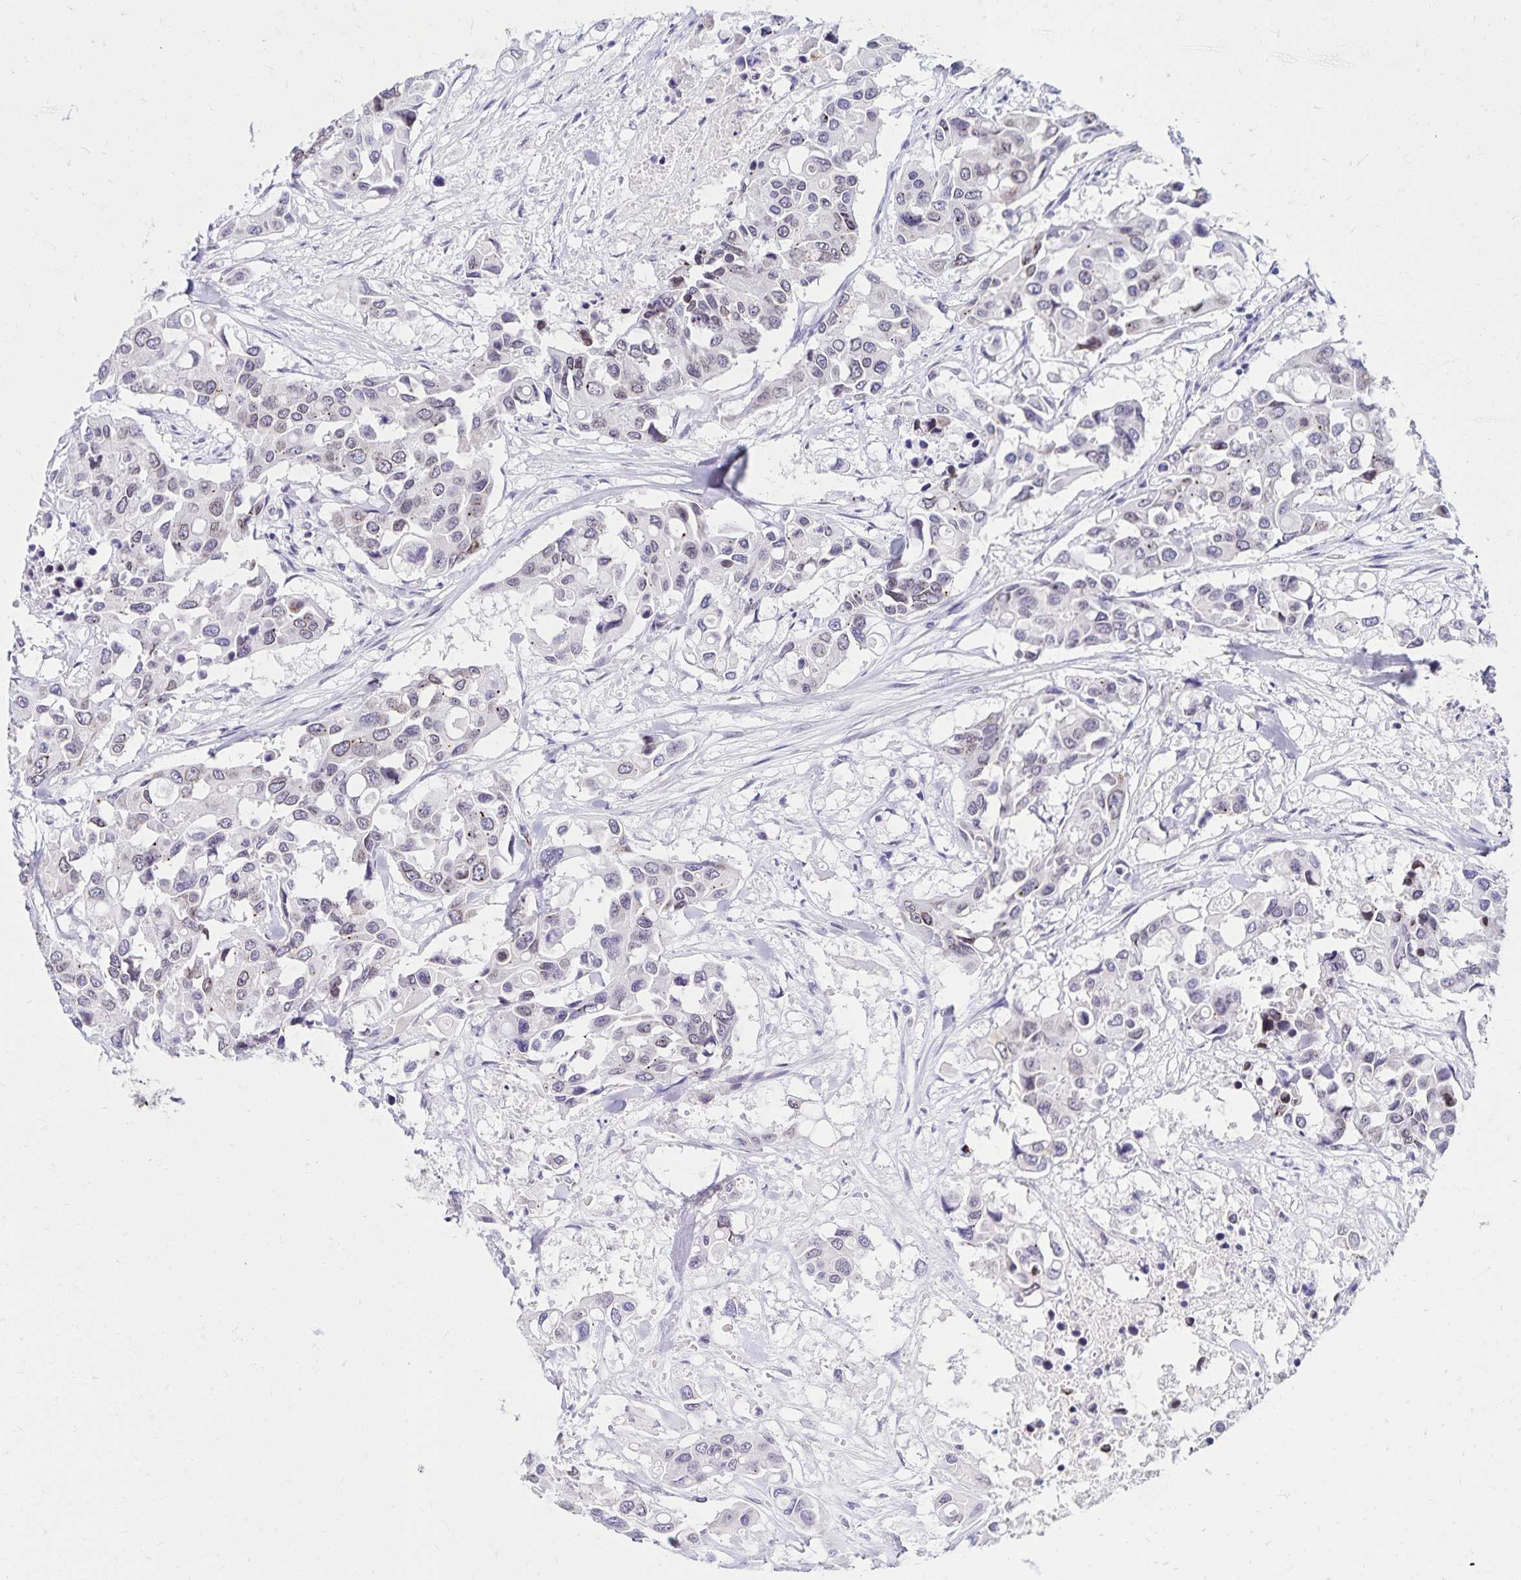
{"staining": {"intensity": "negative", "quantity": "none", "location": "none"}, "tissue": "colorectal cancer", "cell_type": "Tumor cells", "image_type": "cancer", "snomed": [{"axis": "morphology", "description": "Adenocarcinoma, NOS"}, {"axis": "topography", "description": "Colon"}], "caption": "IHC micrograph of colorectal adenocarcinoma stained for a protein (brown), which displays no expression in tumor cells.", "gene": "FAM166C", "patient": {"sex": "male", "age": 77}}